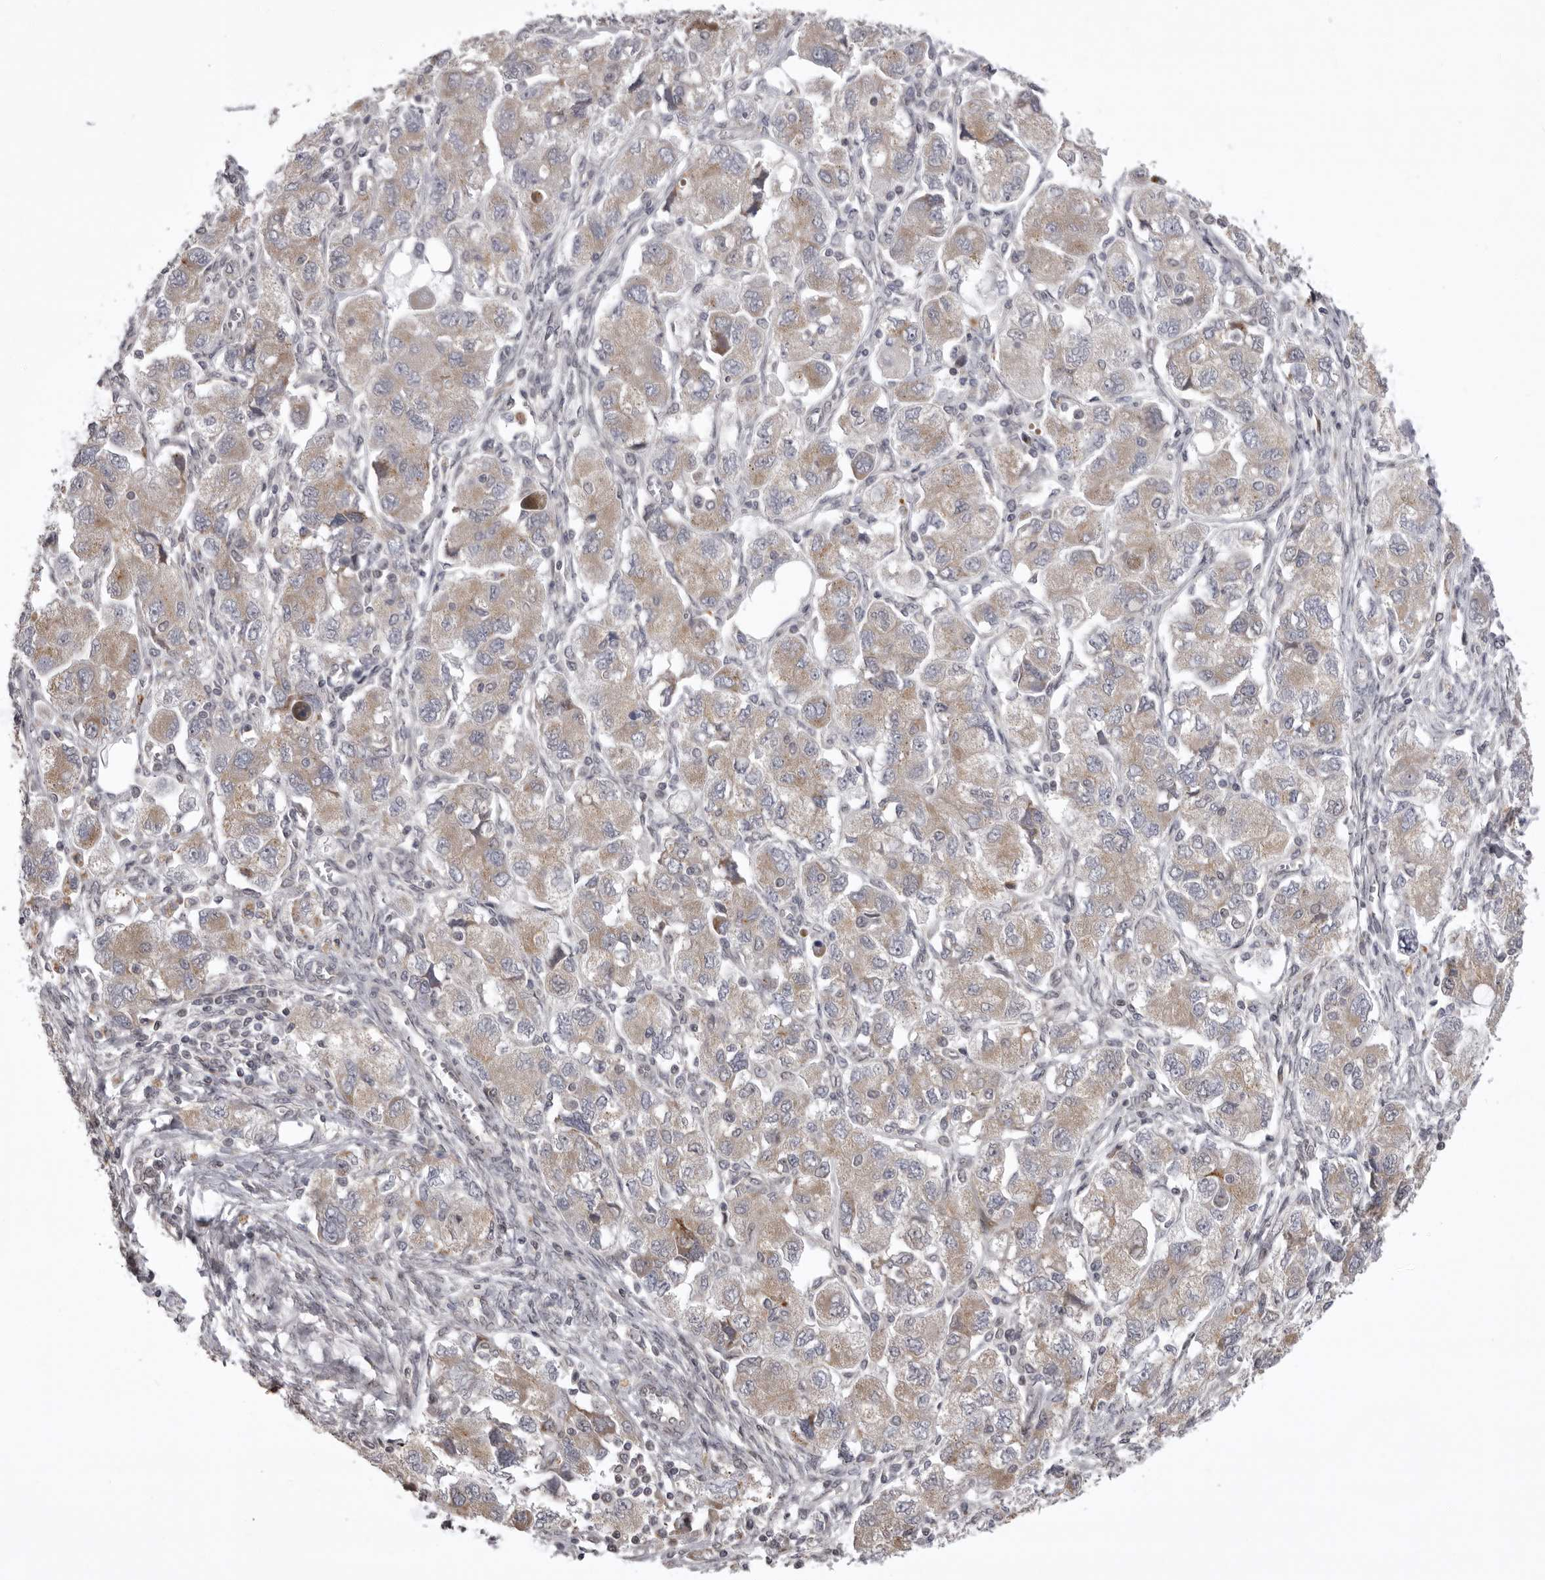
{"staining": {"intensity": "weak", "quantity": "25%-75%", "location": "cytoplasmic/membranous"}, "tissue": "ovarian cancer", "cell_type": "Tumor cells", "image_type": "cancer", "snomed": [{"axis": "morphology", "description": "Carcinoma, NOS"}, {"axis": "morphology", "description": "Cystadenocarcinoma, serous, NOS"}, {"axis": "topography", "description": "Ovary"}], "caption": "A low amount of weak cytoplasmic/membranous staining is seen in about 25%-75% of tumor cells in carcinoma (ovarian) tissue.", "gene": "C1orf109", "patient": {"sex": "female", "age": 69}}